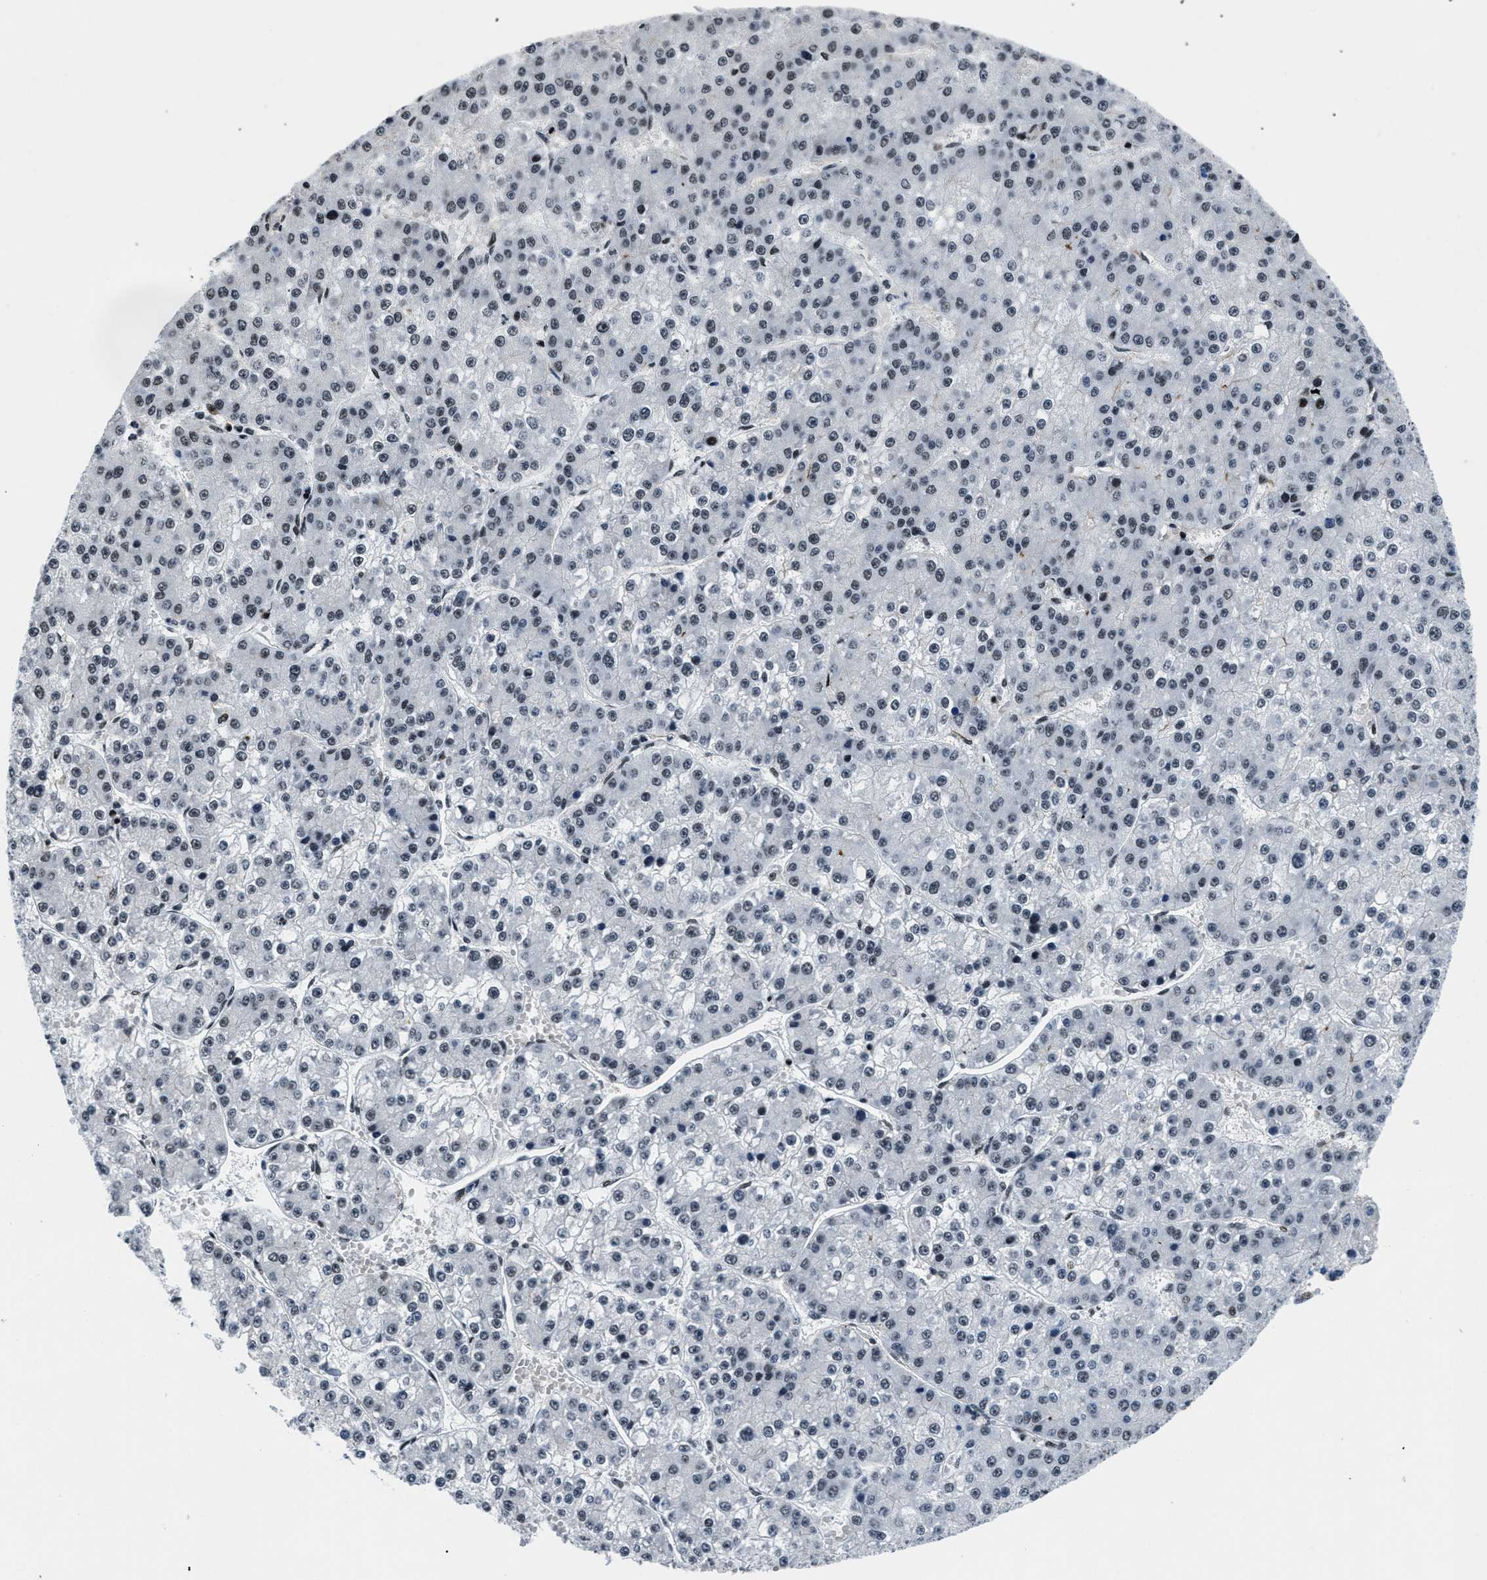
{"staining": {"intensity": "strong", "quantity": ">75%", "location": "nuclear"}, "tissue": "liver cancer", "cell_type": "Tumor cells", "image_type": "cancer", "snomed": [{"axis": "morphology", "description": "Carcinoma, Hepatocellular, NOS"}, {"axis": "topography", "description": "Liver"}], "caption": "Tumor cells display high levels of strong nuclear staining in approximately >75% of cells in human liver hepatocellular carcinoma.", "gene": "SMARCB1", "patient": {"sex": "female", "age": 73}}